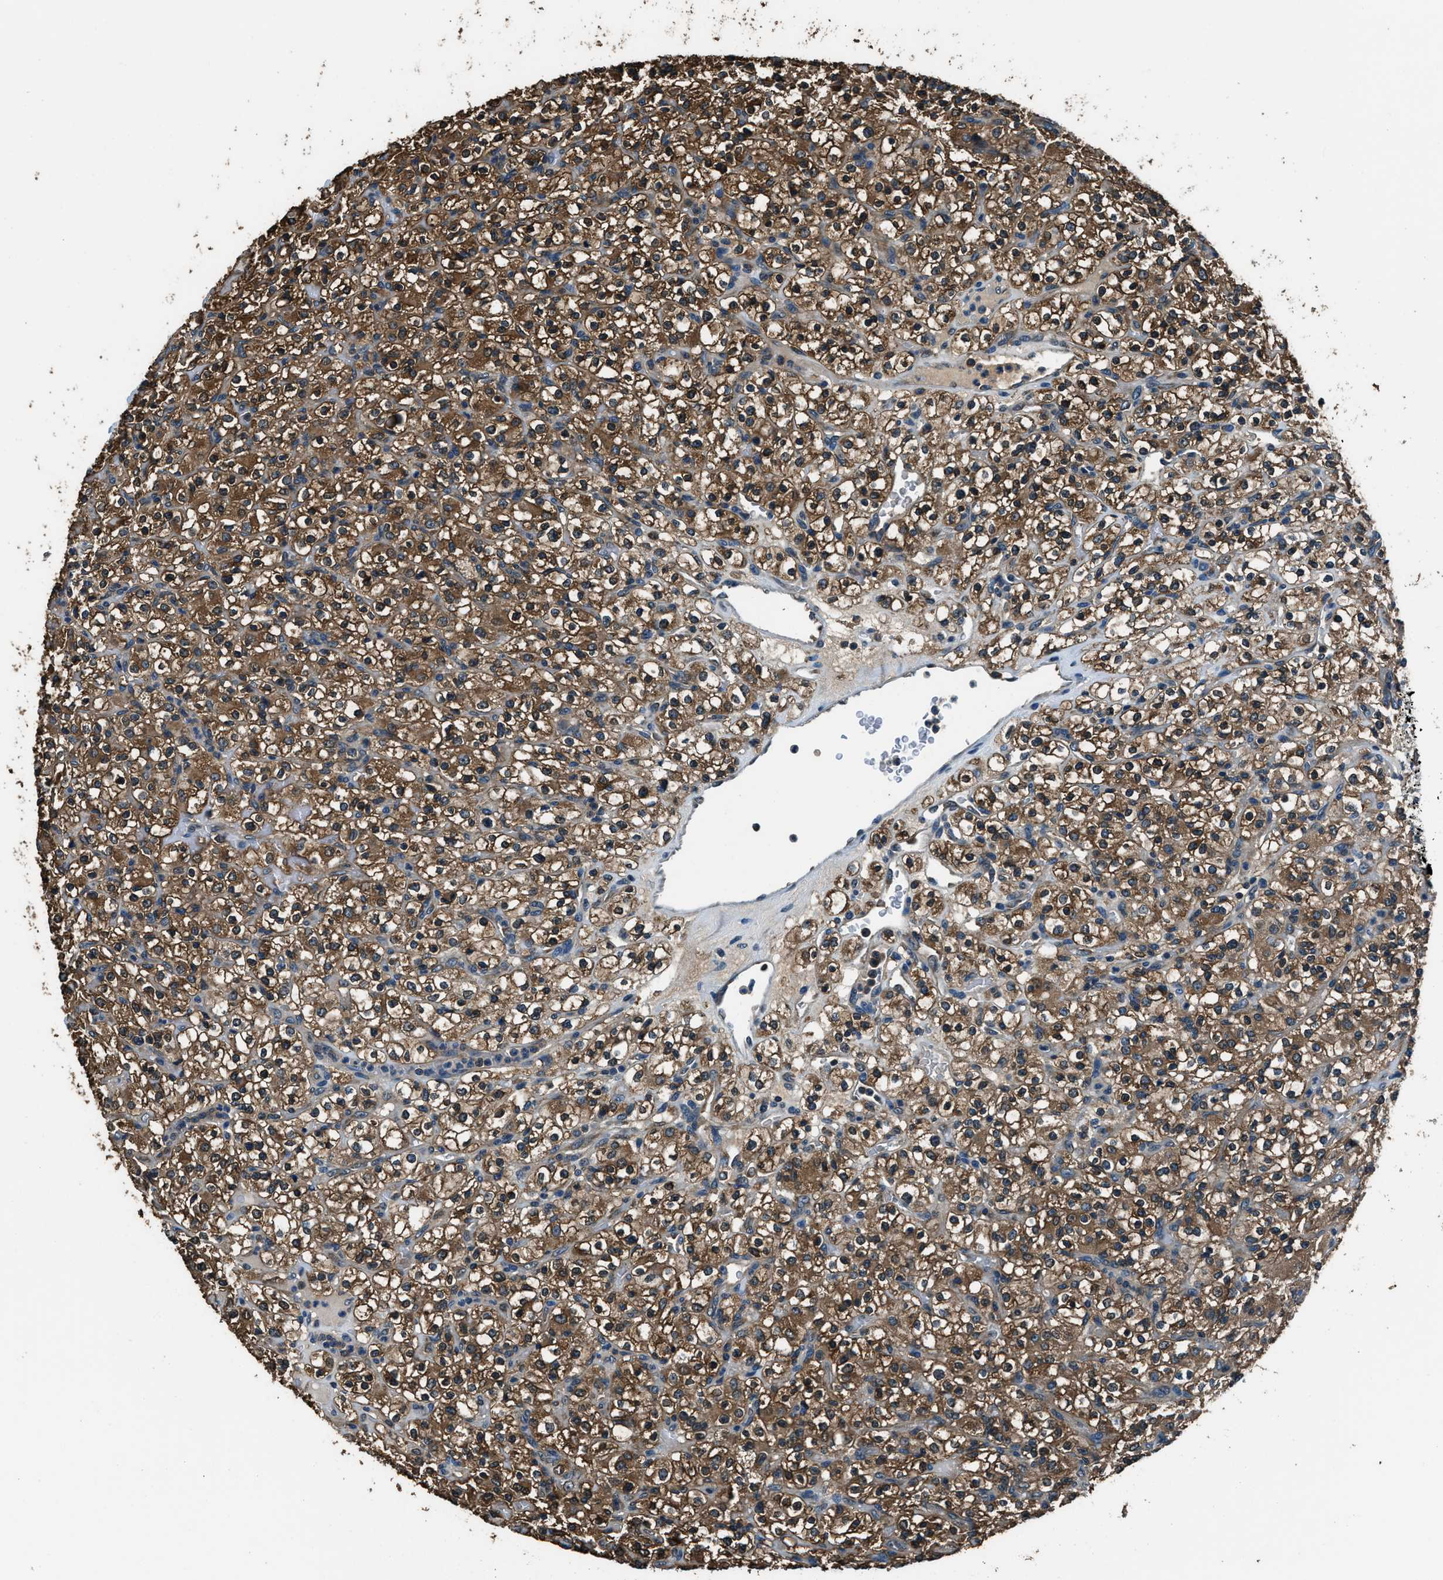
{"staining": {"intensity": "strong", "quantity": ">75%", "location": "cytoplasmic/membranous"}, "tissue": "renal cancer", "cell_type": "Tumor cells", "image_type": "cancer", "snomed": [{"axis": "morphology", "description": "Normal tissue, NOS"}, {"axis": "morphology", "description": "Adenocarcinoma, NOS"}, {"axis": "topography", "description": "Kidney"}], "caption": "This image exhibits renal cancer (adenocarcinoma) stained with IHC to label a protein in brown. The cytoplasmic/membranous of tumor cells show strong positivity for the protein. Nuclei are counter-stained blue.", "gene": "ARFGAP2", "patient": {"sex": "female", "age": 72}}